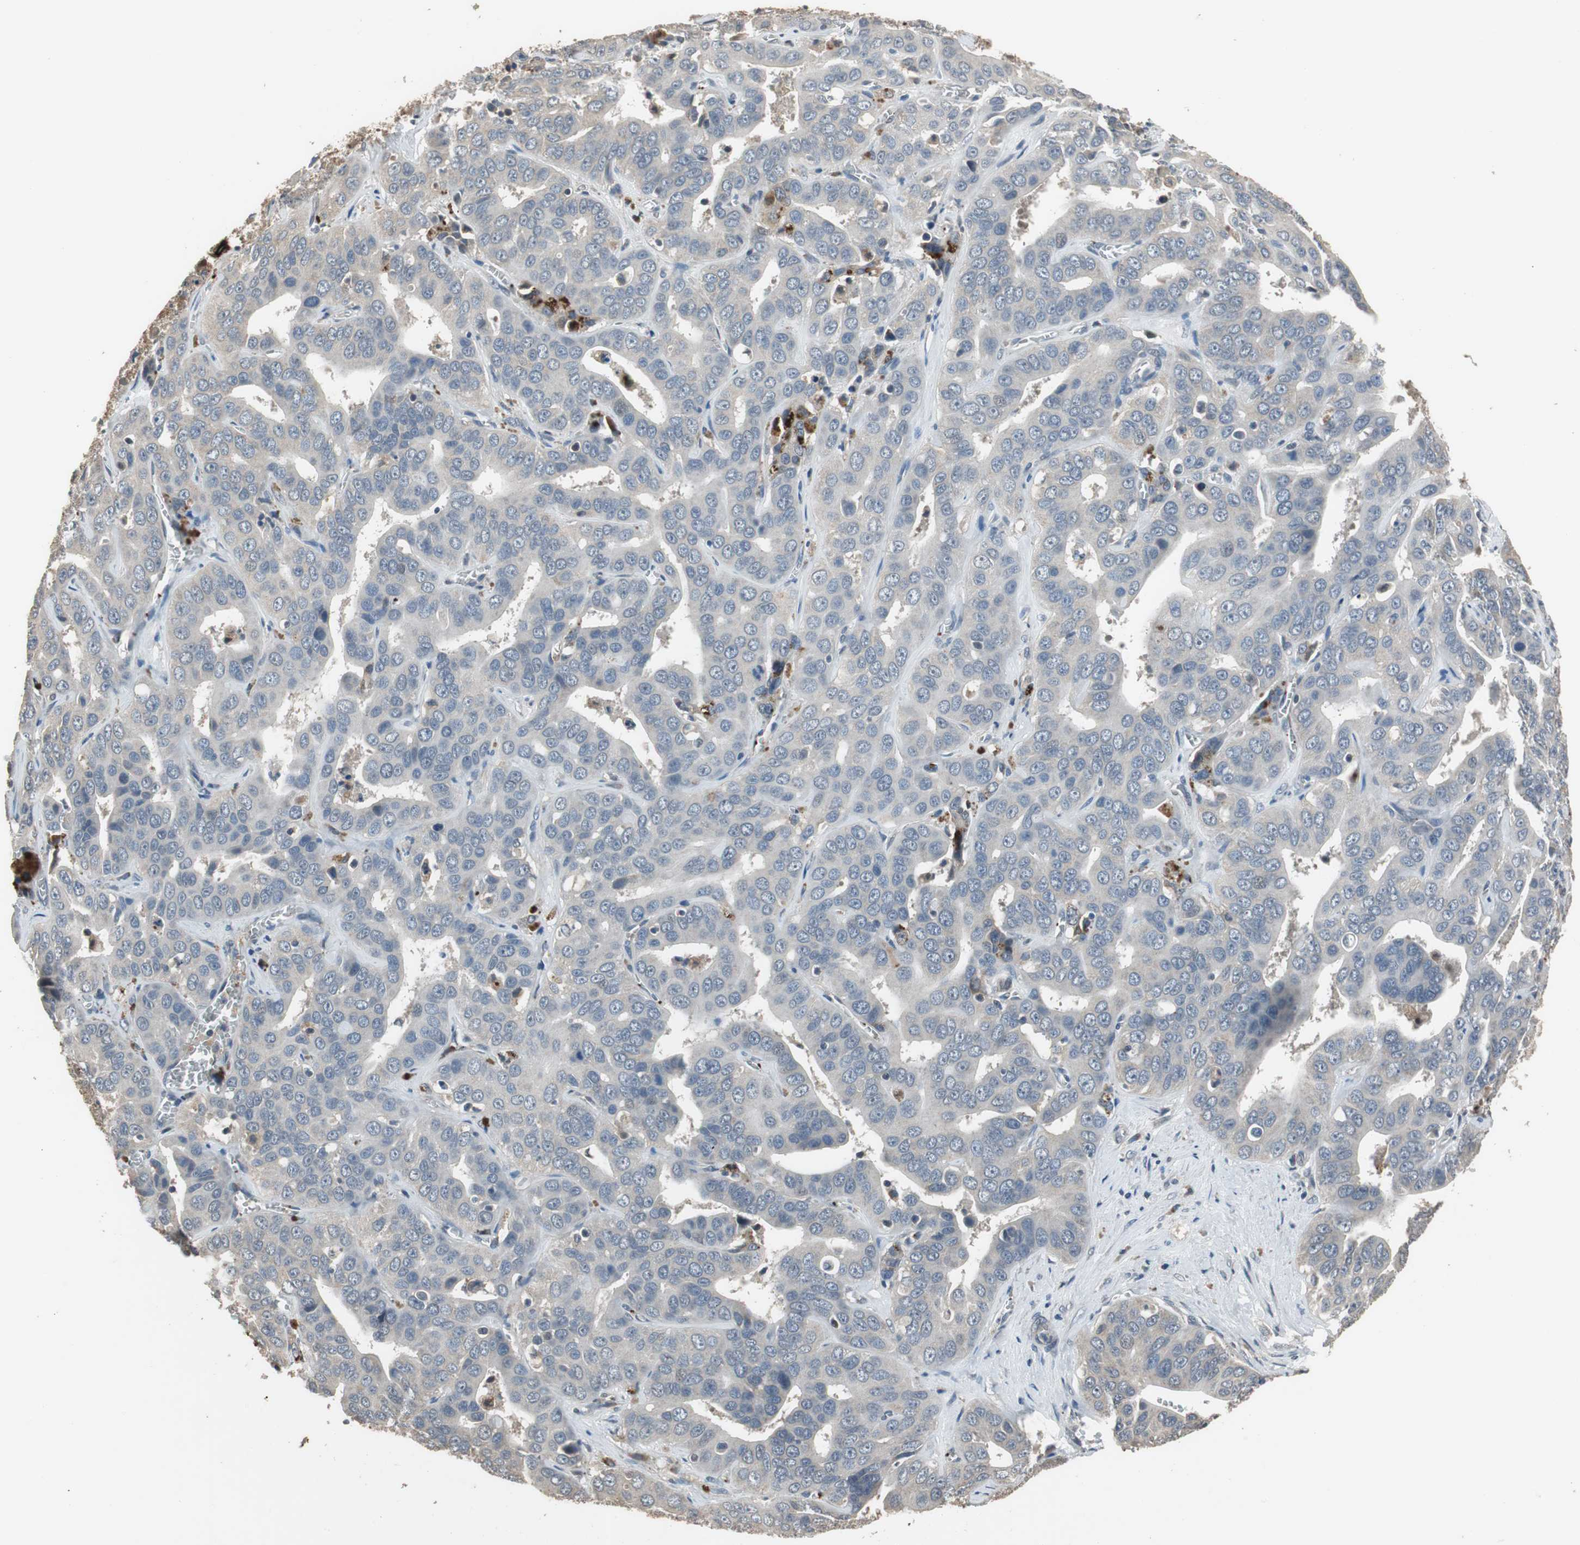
{"staining": {"intensity": "negative", "quantity": "none", "location": "none"}, "tissue": "liver cancer", "cell_type": "Tumor cells", "image_type": "cancer", "snomed": [{"axis": "morphology", "description": "Cholangiocarcinoma"}, {"axis": "topography", "description": "Liver"}], "caption": "This is an immunohistochemistry (IHC) photomicrograph of cholangiocarcinoma (liver). There is no staining in tumor cells.", "gene": "PI4KB", "patient": {"sex": "female", "age": 52}}